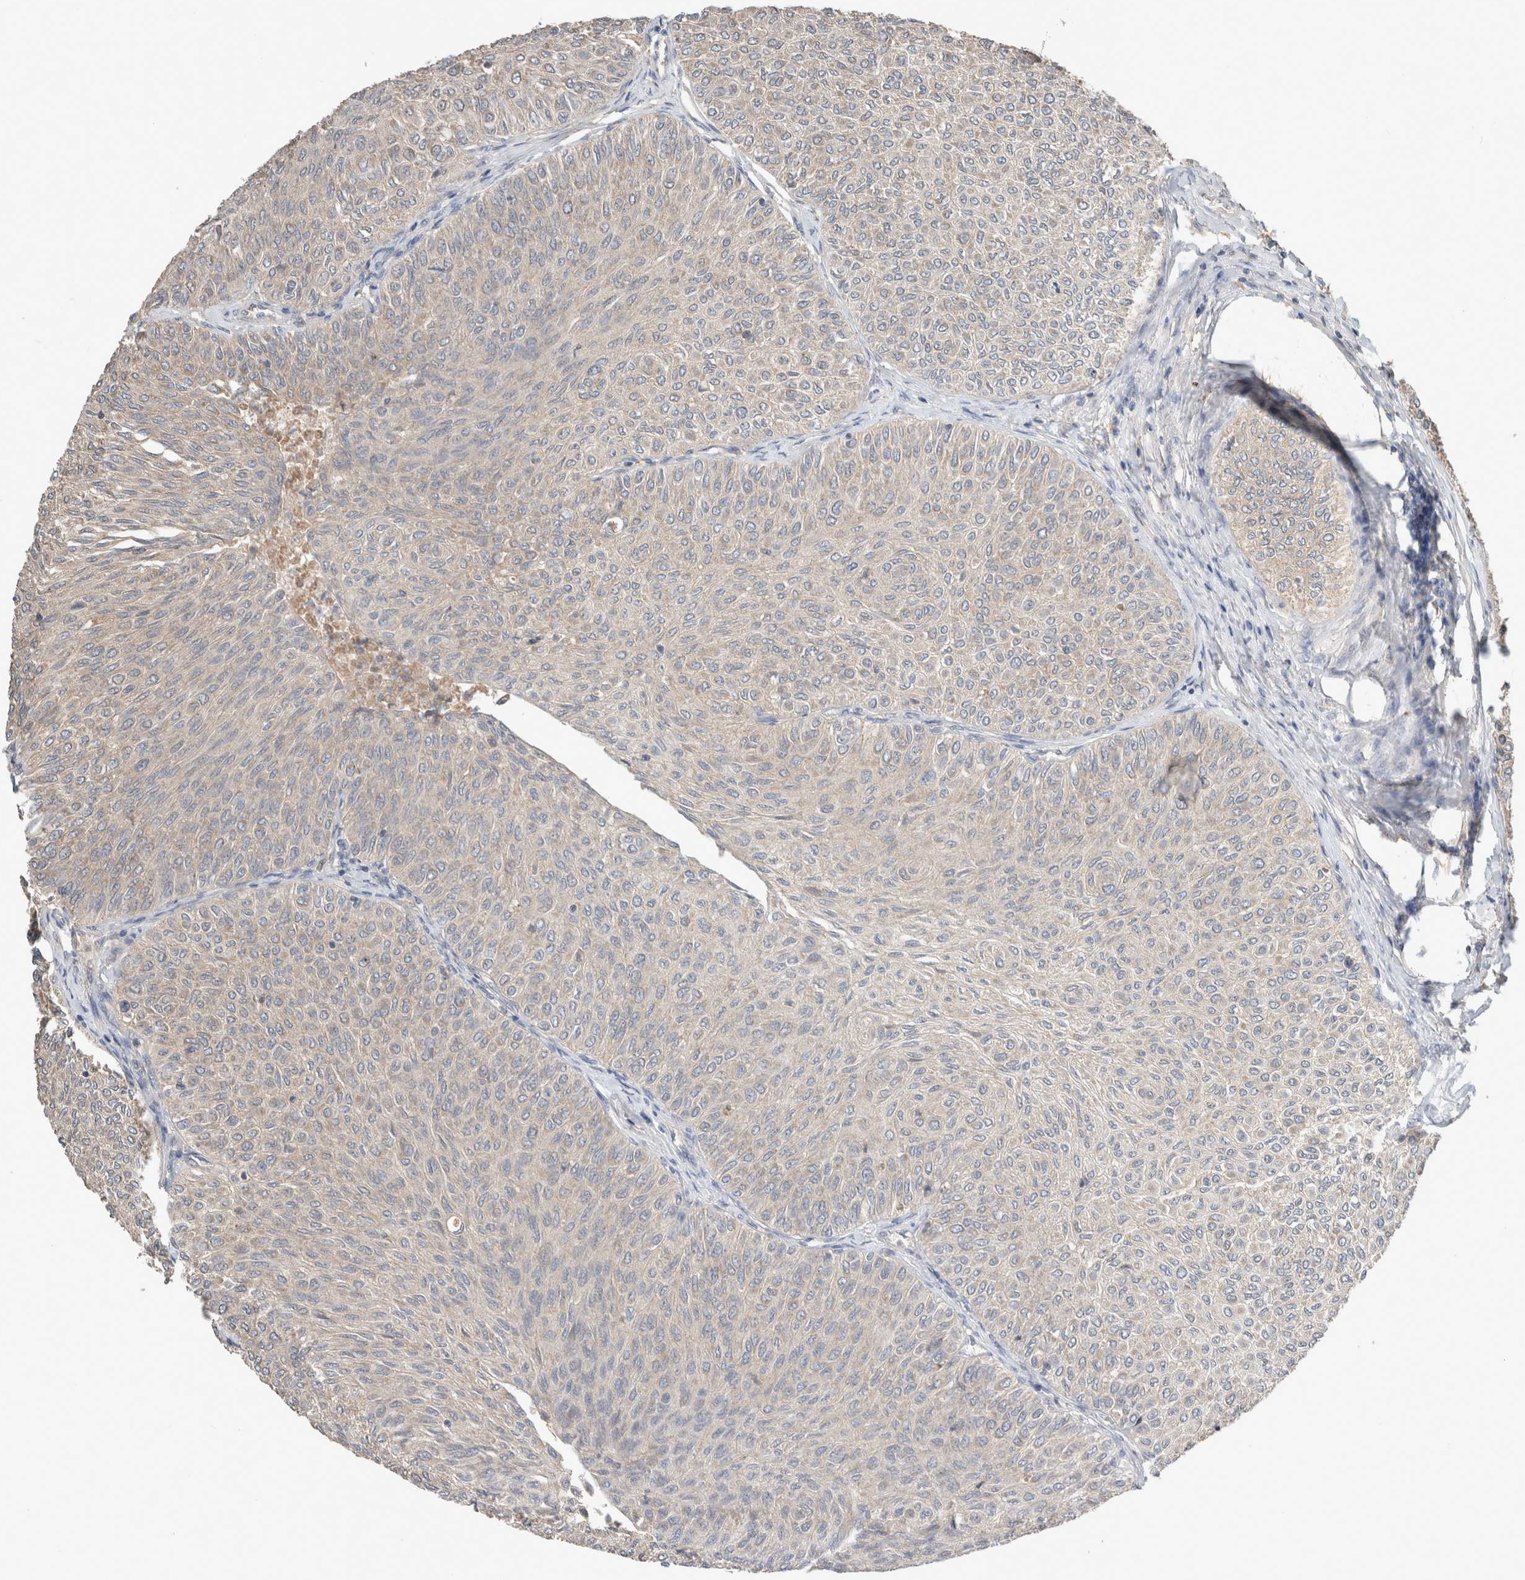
{"staining": {"intensity": "negative", "quantity": "none", "location": "none"}, "tissue": "urothelial cancer", "cell_type": "Tumor cells", "image_type": "cancer", "snomed": [{"axis": "morphology", "description": "Urothelial carcinoma, Low grade"}, {"axis": "topography", "description": "Urinary bladder"}], "caption": "The photomicrograph shows no staining of tumor cells in urothelial carcinoma (low-grade).", "gene": "ERAP2", "patient": {"sex": "male", "age": 78}}